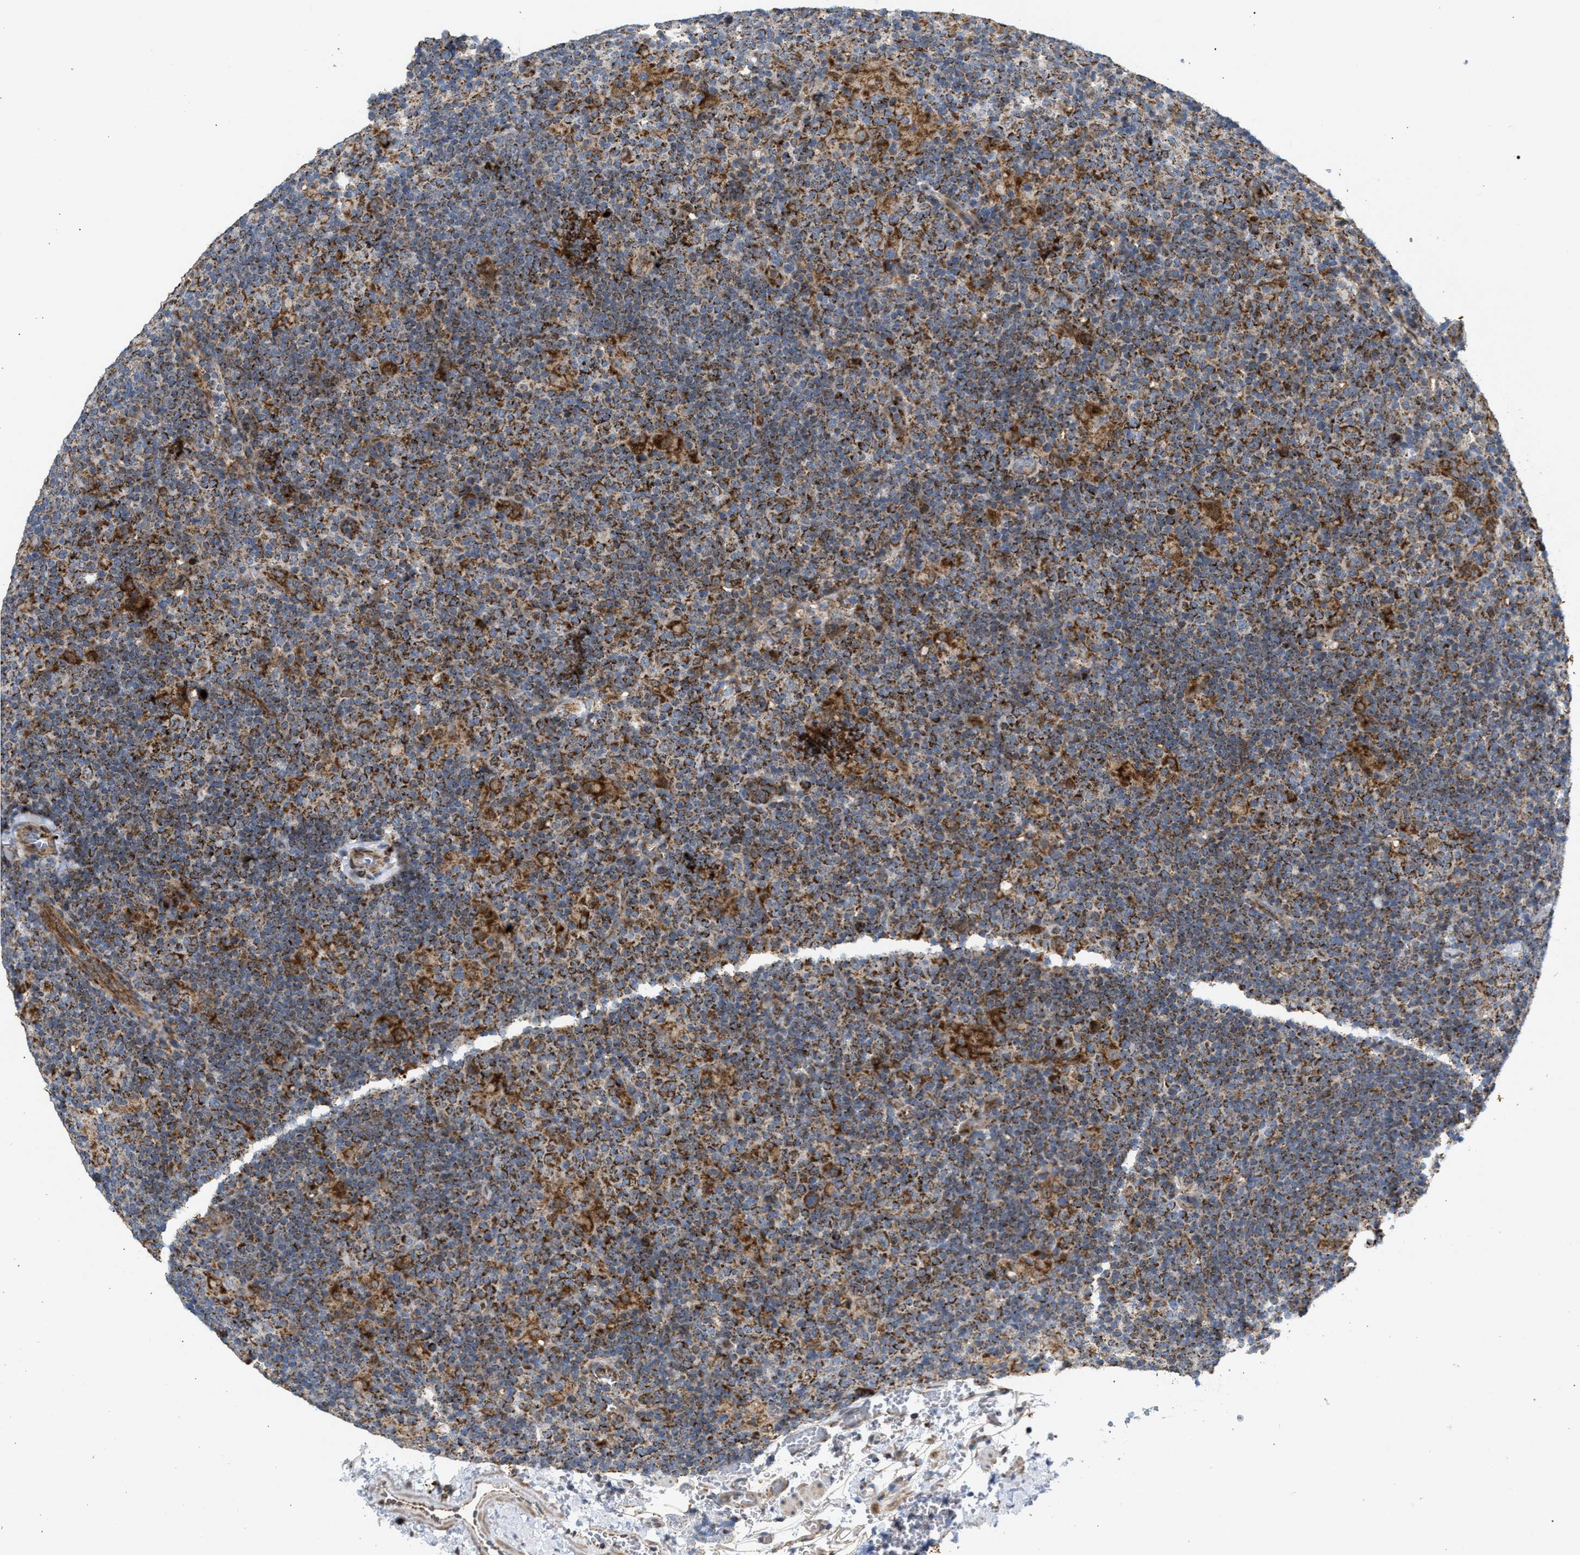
{"staining": {"intensity": "moderate", "quantity": ">75%", "location": "cytoplasmic/membranous"}, "tissue": "lymphoma", "cell_type": "Tumor cells", "image_type": "cancer", "snomed": [{"axis": "morphology", "description": "Hodgkin's disease, NOS"}, {"axis": "topography", "description": "Lymph node"}], "caption": "Brown immunohistochemical staining in lymphoma displays moderate cytoplasmic/membranous staining in approximately >75% of tumor cells.", "gene": "TACO1", "patient": {"sex": "female", "age": 57}}